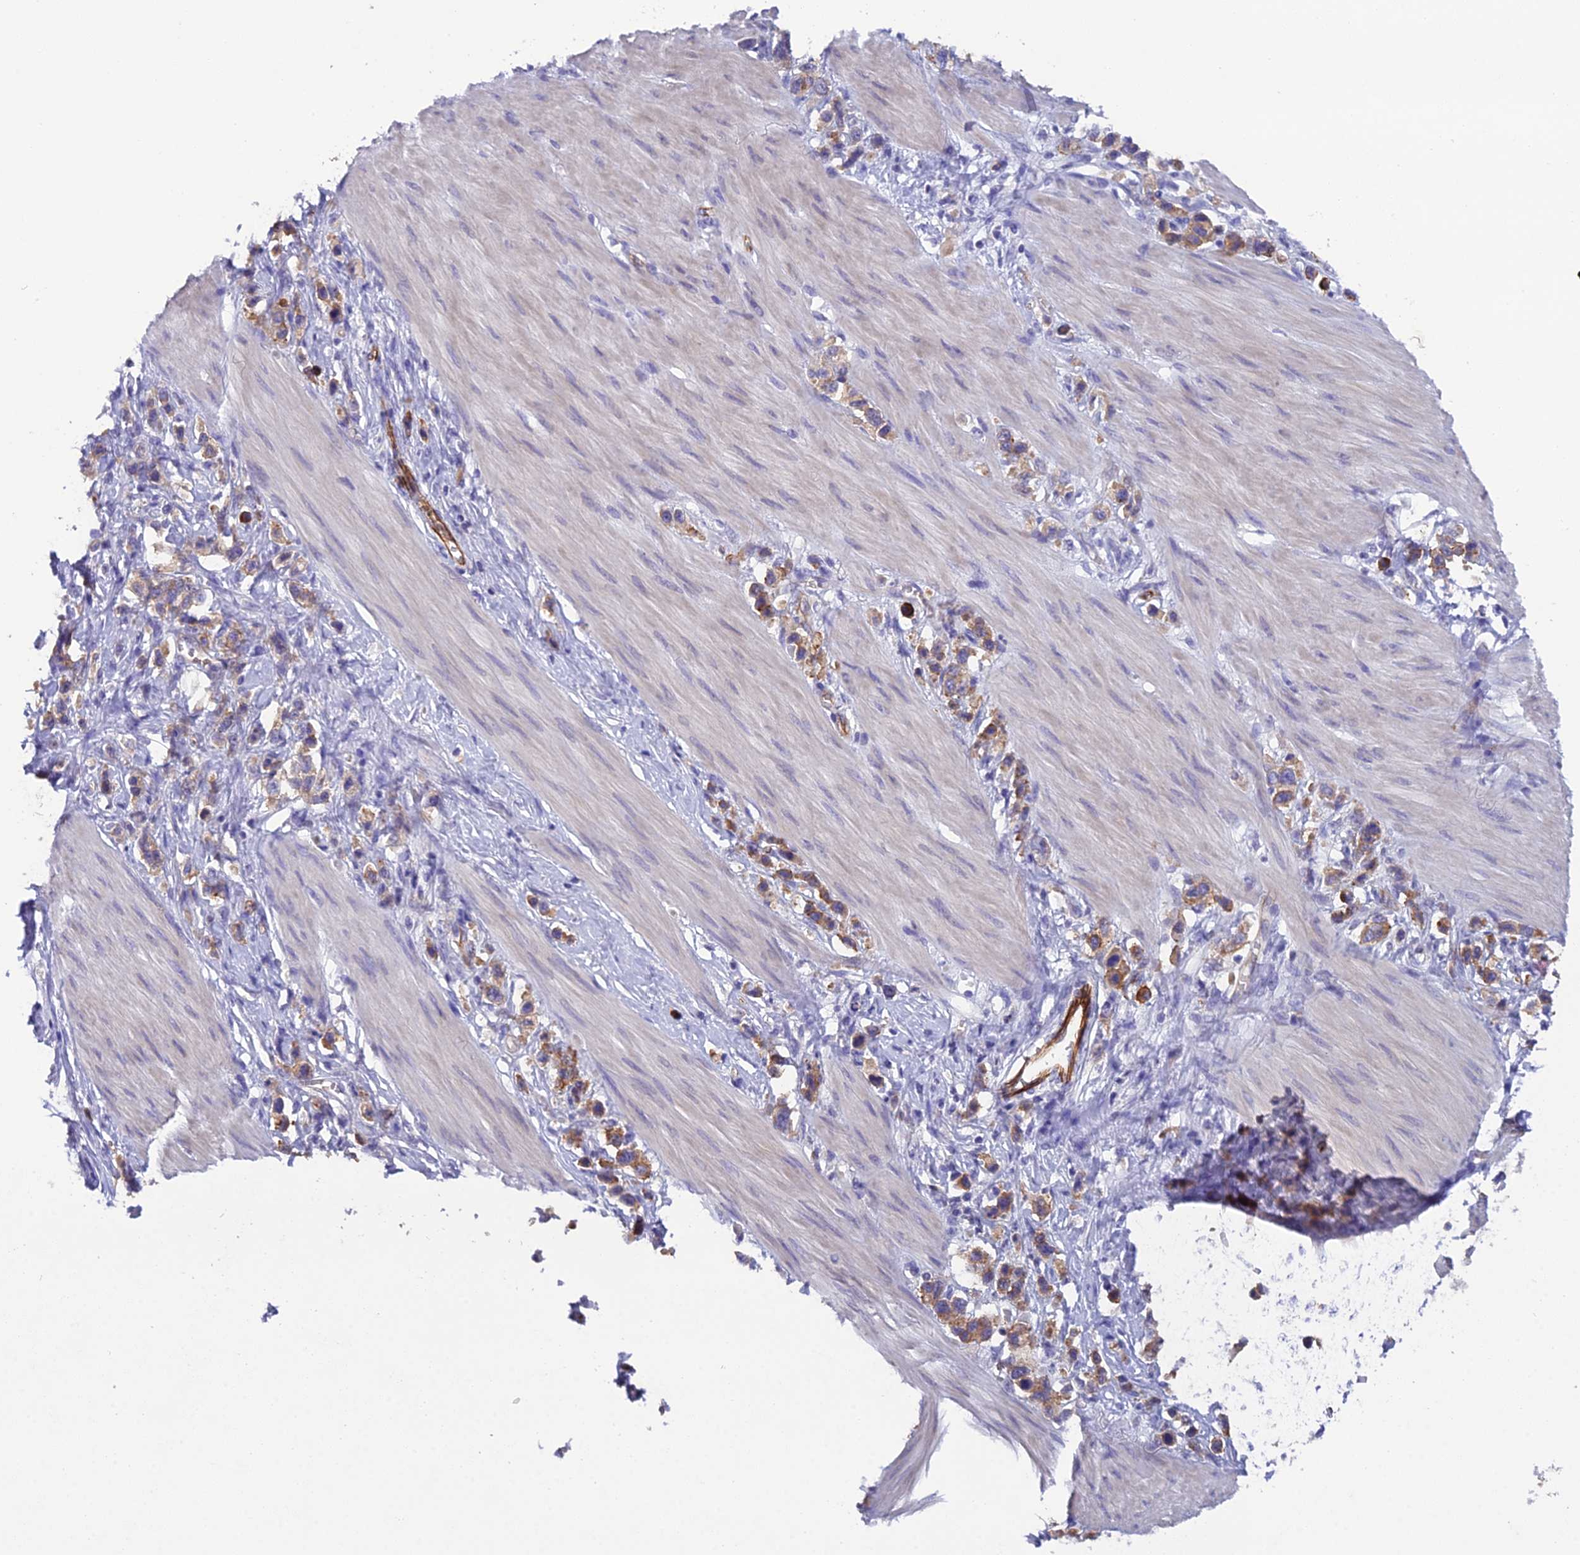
{"staining": {"intensity": "moderate", "quantity": ">75%", "location": "cytoplasmic/membranous"}, "tissue": "stomach cancer", "cell_type": "Tumor cells", "image_type": "cancer", "snomed": [{"axis": "morphology", "description": "Adenocarcinoma, NOS"}, {"axis": "topography", "description": "Stomach"}], "caption": "This photomicrograph shows immunohistochemistry (IHC) staining of human stomach cancer, with medium moderate cytoplasmic/membranous staining in about >75% of tumor cells.", "gene": "CFAP47", "patient": {"sex": "female", "age": 65}}